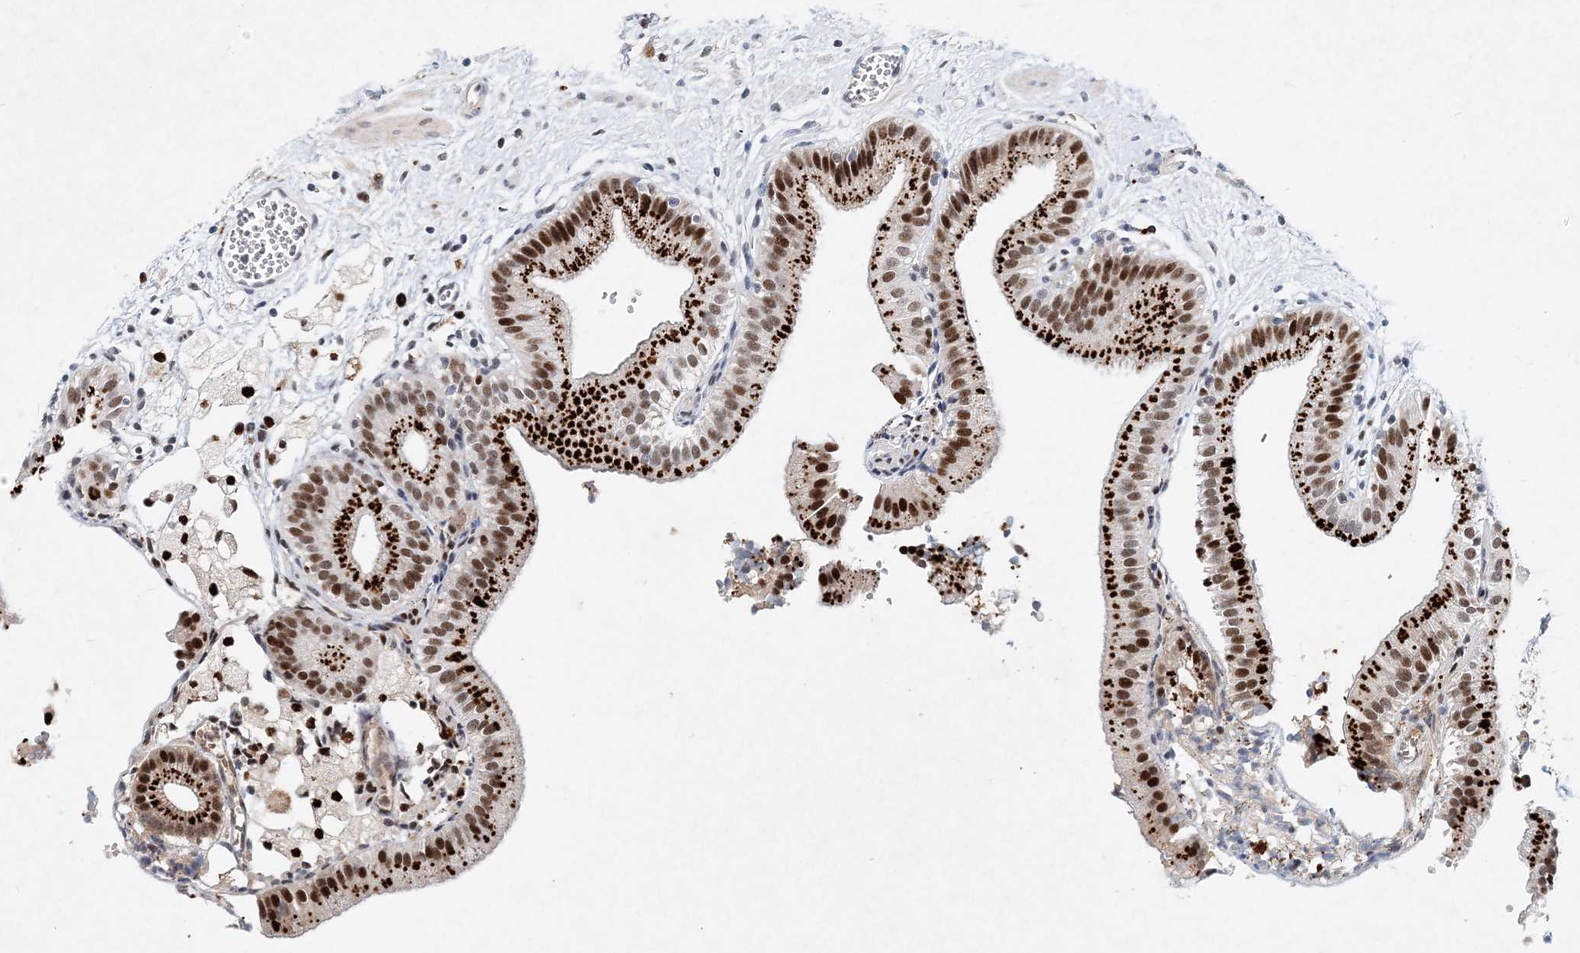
{"staining": {"intensity": "strong", "quantity": ">75%", "location": "cytoplasmic/membranous,nuclear"}, "tissue": "gallbladder", "cell_type": "Glandular cells", "image_type": "normal", "snomed": [{"axis": "morphology", "description": "Normal tissue, NOS"}, {"axis": "topography", "description": "Gallbladder"}], "caption": "Gallbladder stained for a protein displays strong cytoplasmic/membranous,nuclear positivity in glandular cells.", "gene": "KPNA4", "patient": {"sex": "male", "age": 55}}